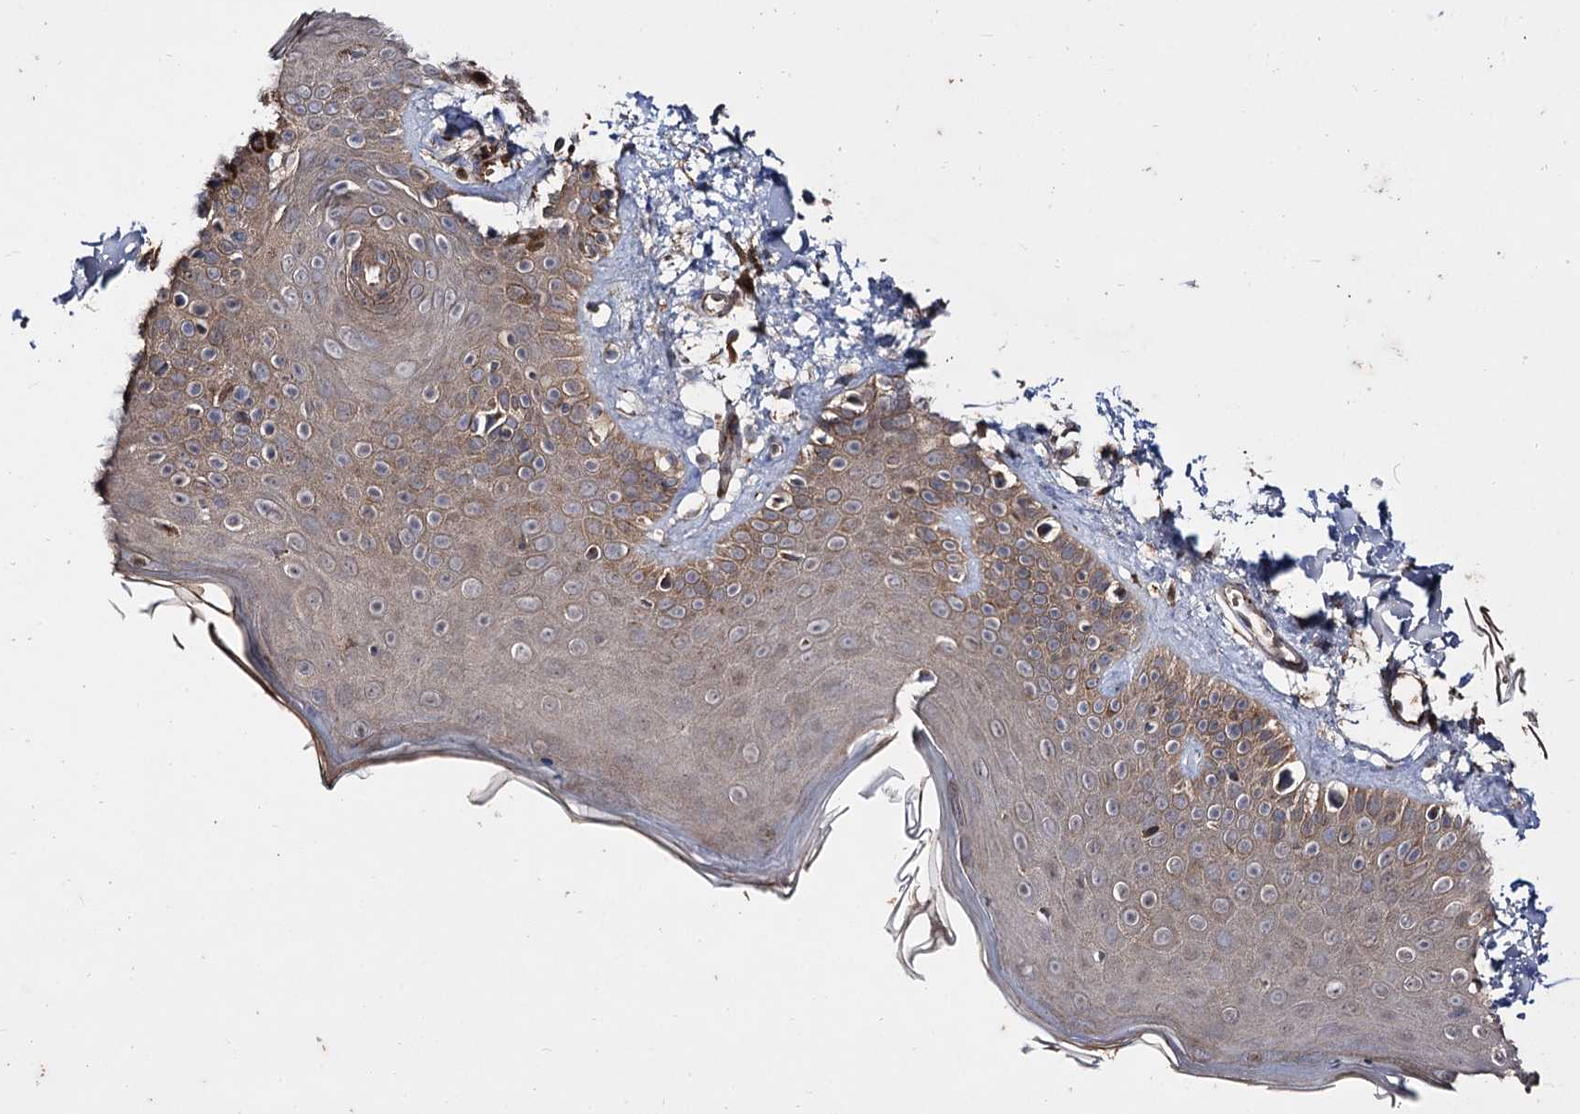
{"staining": {"intensity": "moderate", "quantity": ">75%", "location": "cytoplasmic/membranous"}, "tissue": "skin", "cell_type": "Fibroblasts", "image_type": "normal", "snomed": [{"axis": "morphology", "description": "Normal tissue, NOS"}, {"axis": "topography", "description": "Skin"}], "caption": "Immunohistochemical staining of unremarkable human skin demonstrates moderate cytoplasmic/membranous protein staining in about >75% of fibroblasts.", "gene": "ARFIP2", "patient": {"sex": "male", "age": 52}}